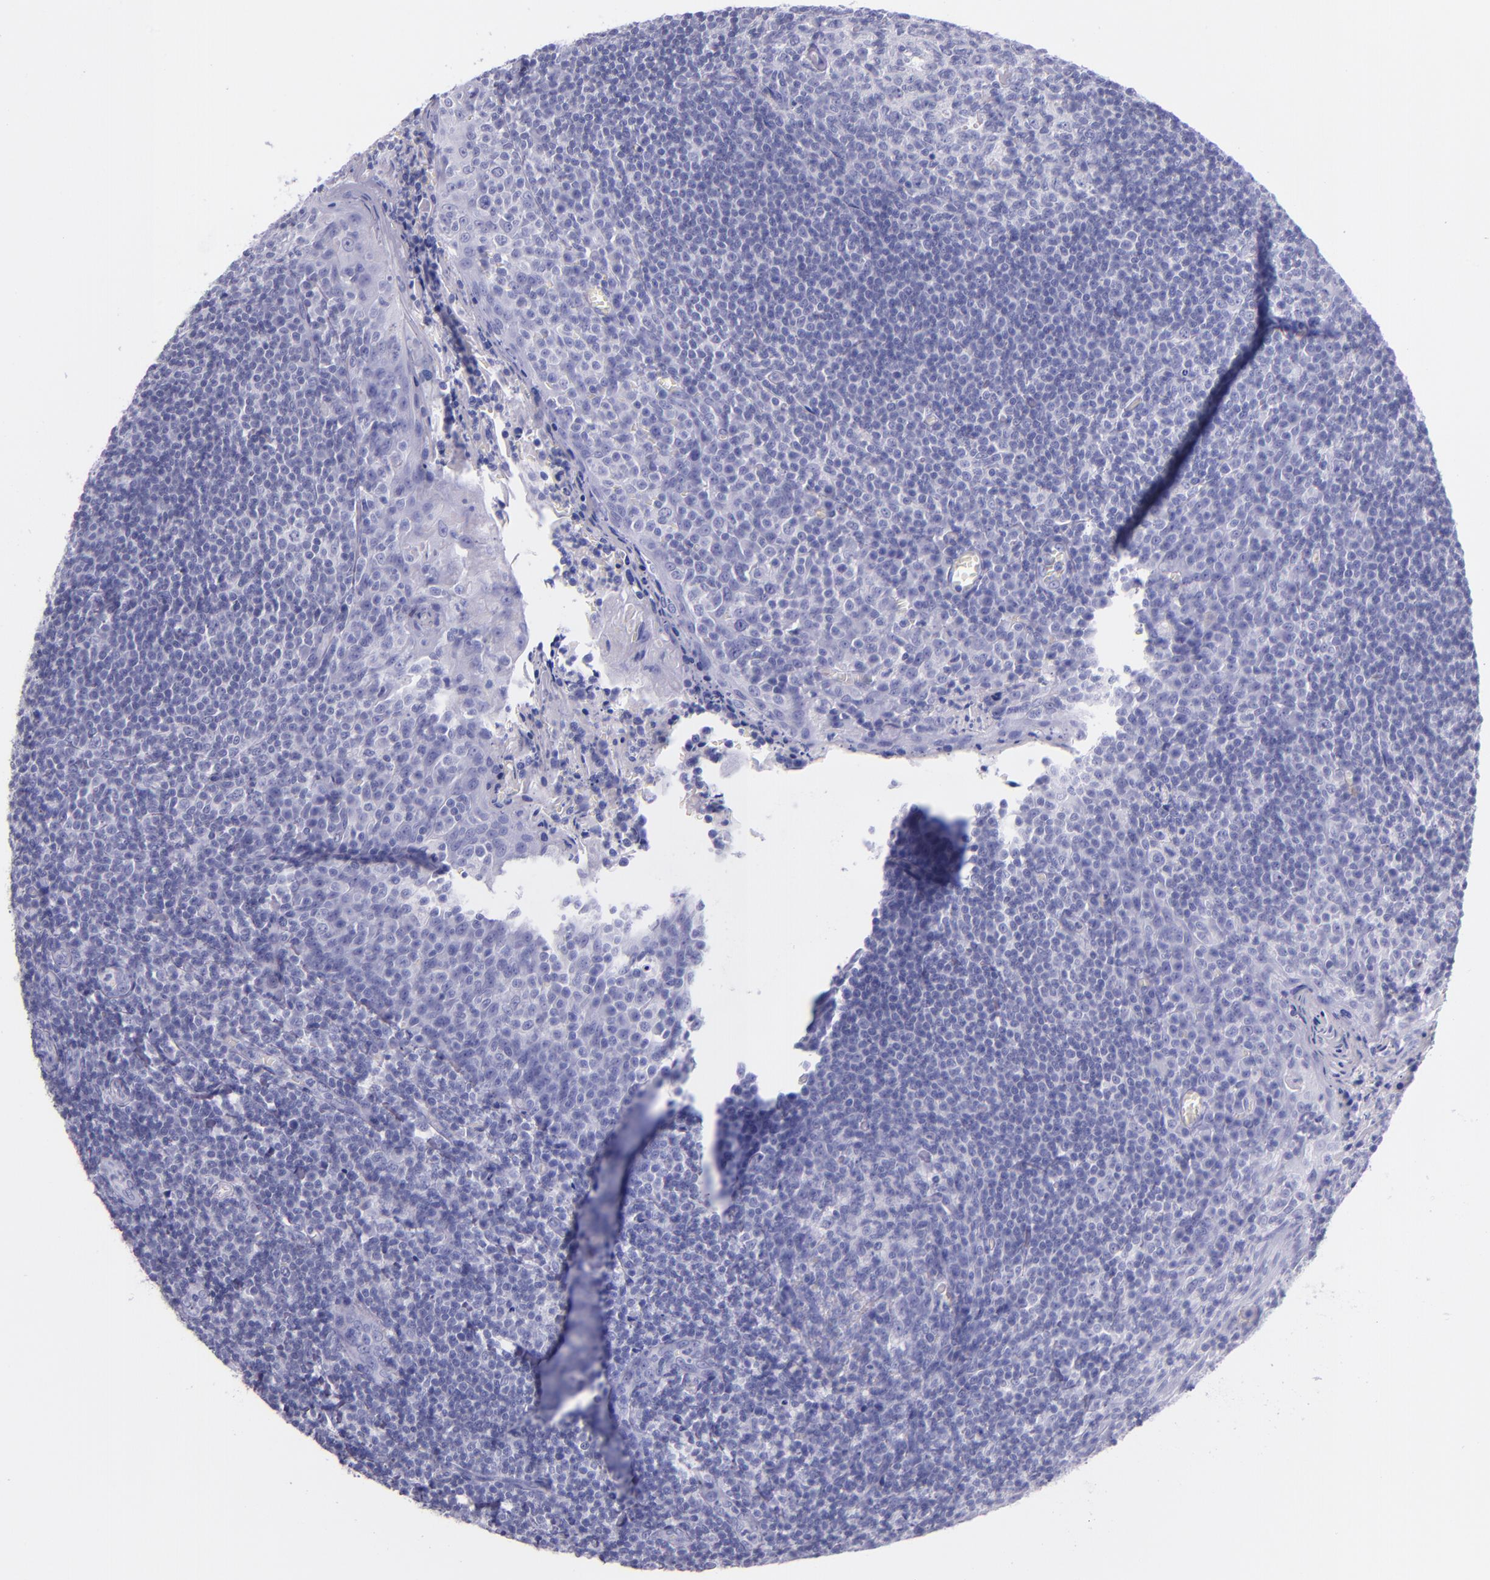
{"staining": {"intensity": "negative", "quantity": "none", "location": "none"}, "tissue": "tonsil", "cell_type": "Germinal center cells", "image_type": "normal", "snomed": [{"axis": "morphology", "description": "Normal tissue, NOS"}, {"axis": "topography", "description": "Tonsil"}], "caption": "IHC micrograph of benign human tonsil stained for a protein (brown), which exhibits no positivity in germinal center cells.", "gene": "MBP", "patient": {"sex": "male", "age": 31}}